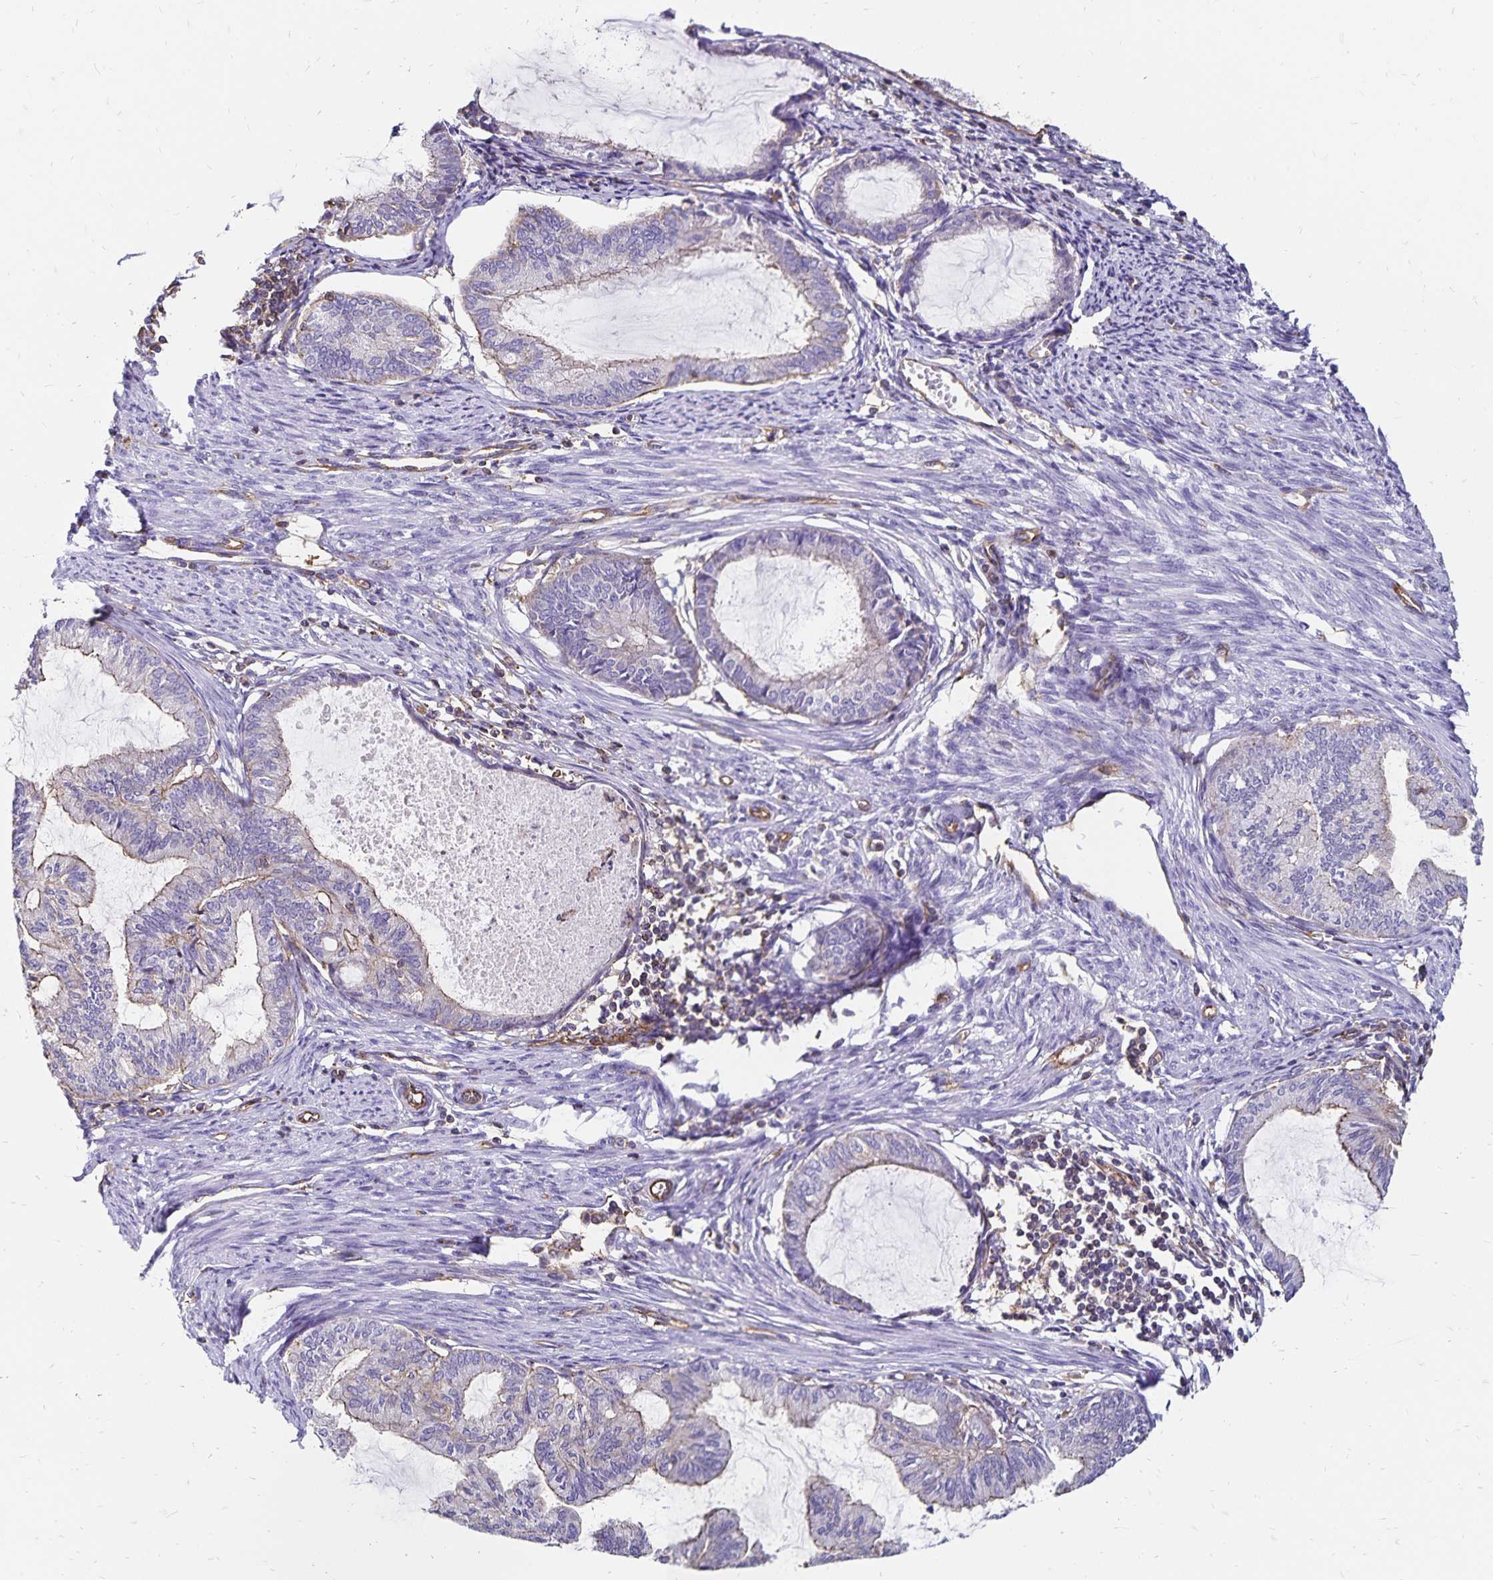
{"staining": {"intensity": "negative", "quantity": "none", "location": "none"}, "tissue": "endometrial cancer", "cell_type": "Tumor cells", "image_type": "cancer", "snomed": [{"axis": "morphology", "description": "Adenocarcinoma, NOS"}, {"axis": "topography", "description": "Endometrium"}], "caption": "Image shows no significant protein expression in tumor cells of adenocarcinoma (endometrial).", "gene": "RPRML", "patient": {"sex": "female", "age": 86}}